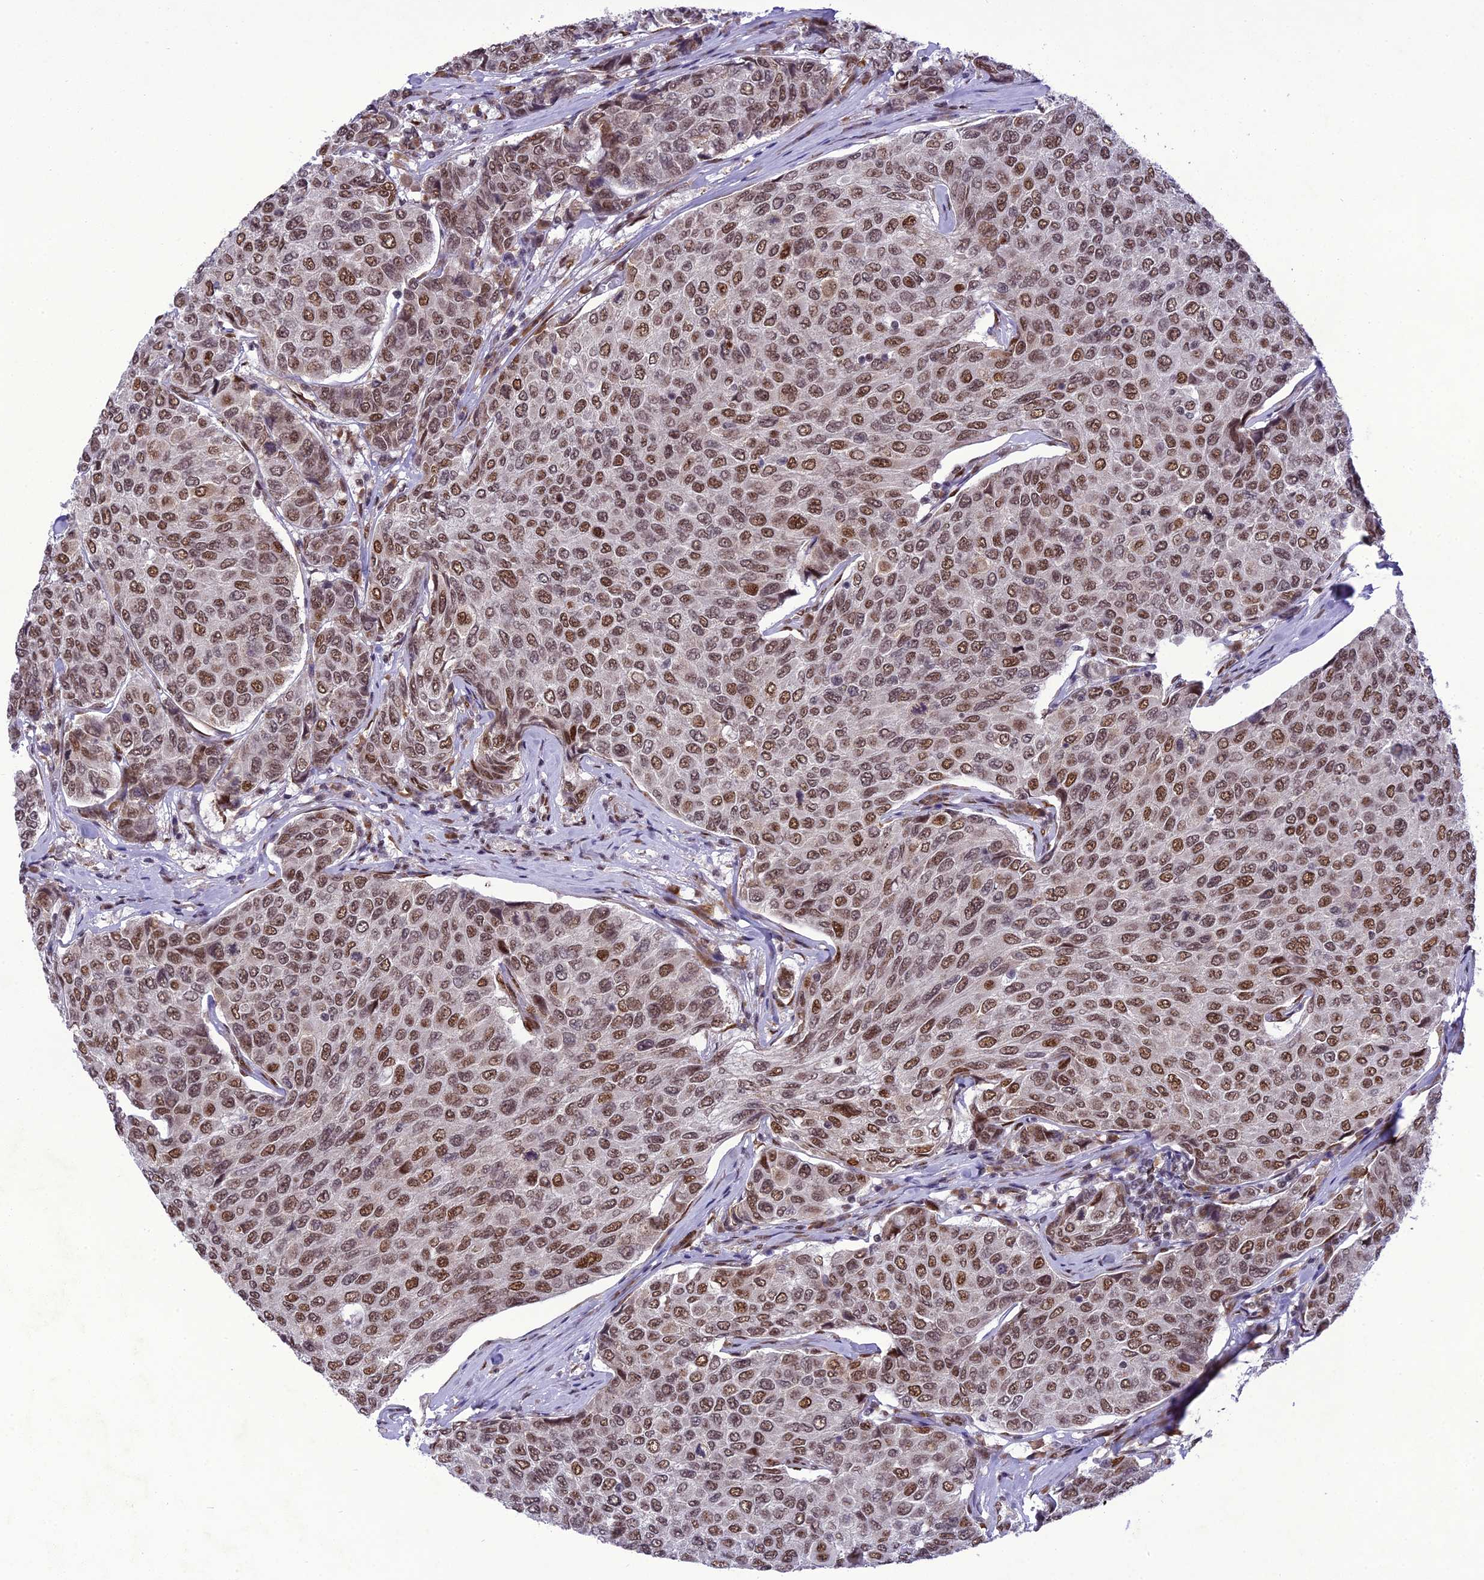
{"staining": {"intensity": "moderate", "quantity": ">75%", "location": "nuclear"}, "tissue": "breast cancer", "cell_type": "Tumor cells", "image_type": "cancer", "snomed": [{"axis": "morphology", "description": "Duct carcinoma"}, {"axis": "topography", "description": "Breast"}], "caption": "The image displays staining of breast intraductal carcinoma, revealing moderate nuclear protein positivity (brown color) within tumor cells.", "gene": "DDX1", "patient": {"sex": "female", "age": 55}}